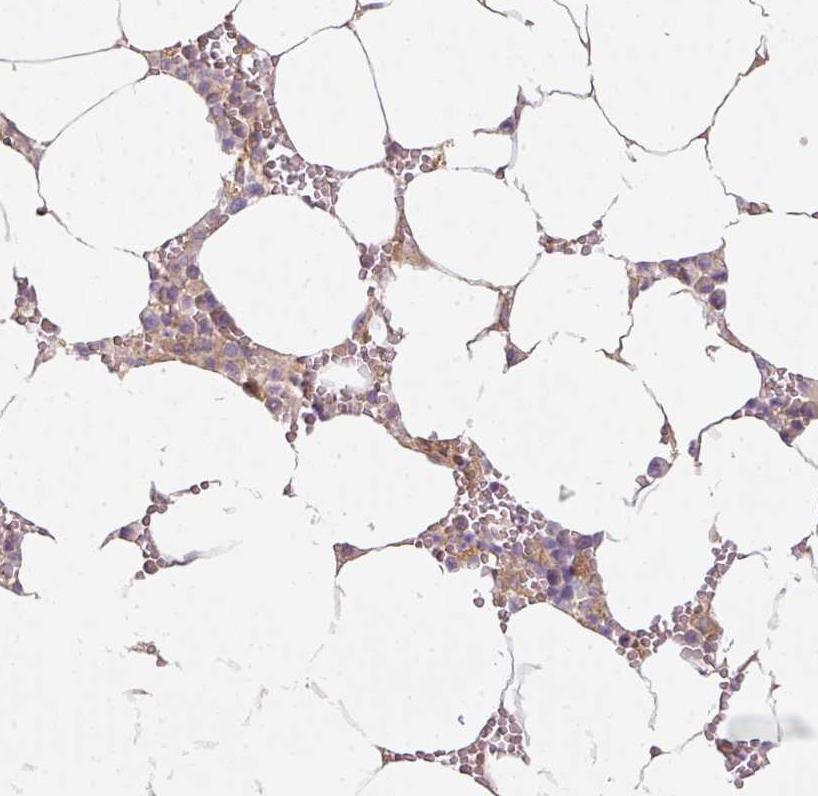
{"staining": {"intensity": "weak", "quantity": "25%-75%", "location": "cytoplasmic/membranous"}, "tissue": "bone marrow", "cell_type": "Hematopoietic cells", "image_type": "normal", "snomed": [{"axis": "morphology", "description": "Normal tissue, NOS"}, {"axis": "topography", "description": "Bone marrow"}], "caption": "A brown stain labels weak cytoplasmic/membranous positivity of a protein in hematopoietic cells of normal bone marrow. Immunohistochemistry stains the protein of interest in brown and the nuclei are stained blue.", "gene": "RNF31", "patient": {"sex": "male", "age": 70}}